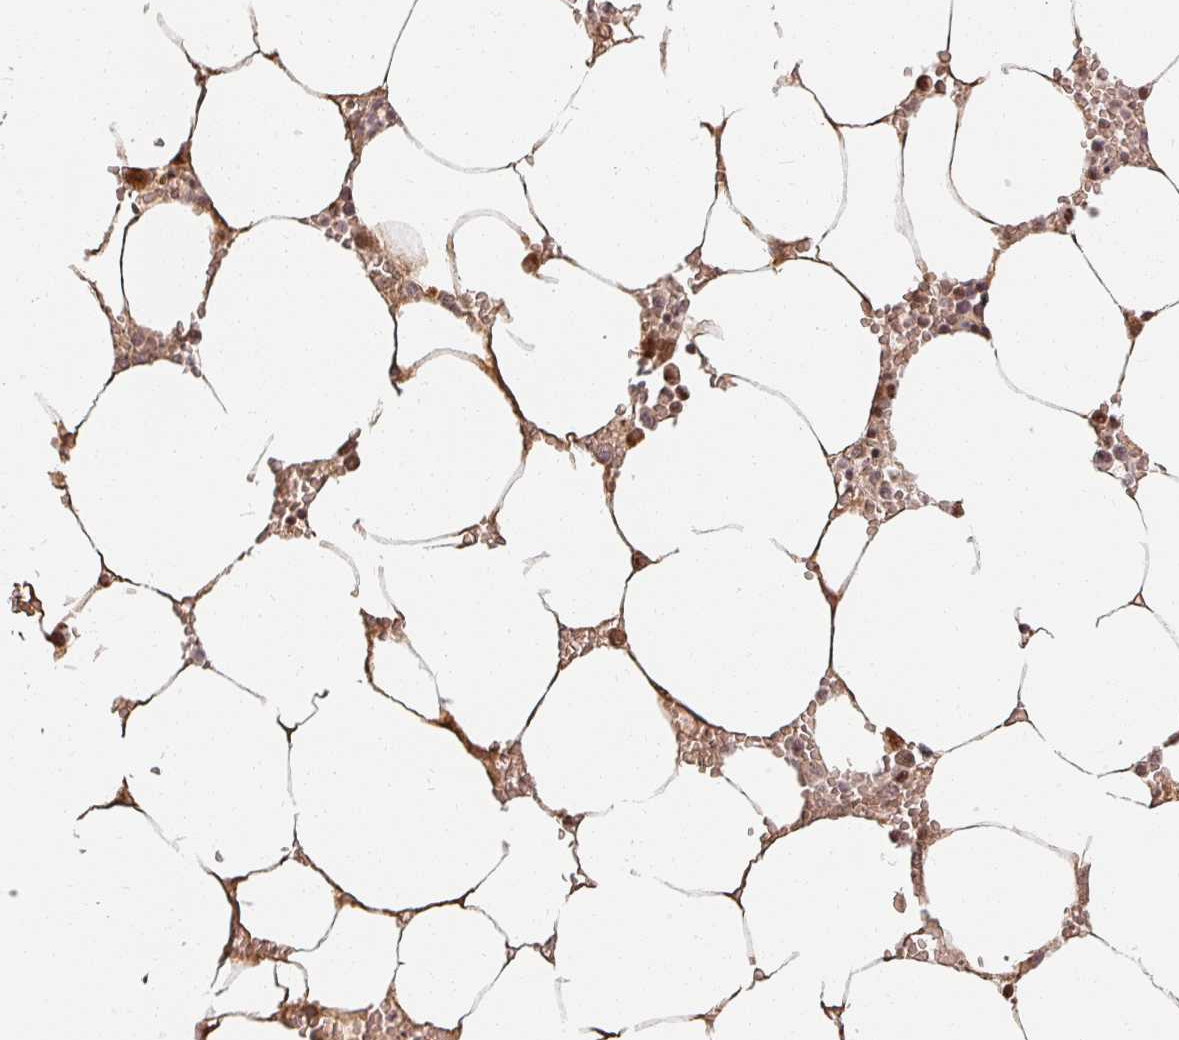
{"staining": {"intensity": "moderate", "quantity": "25%-75%", "location": "cytoplasmic/membranous,nuclear"}, "tissue": "bone marrow", "cell_type": "Hematopoietic cells", "image_type": "normal", "snomed": [{"axis": "morphology", "description": "Normal tissue, NOS"}, {"axis": "topography", "description": "Bone marrow"}], "caption": "A photomicrograph of bone marrow stained for a protein exhibits moderate cytoplasmic/membranous,nuclear brown staining in hematopoietic cells. The protein of interest is shown in brown color, while the nuclei are stained blue.", "gene": "MED19", "patient": {"sex": "male", "age": 70}}